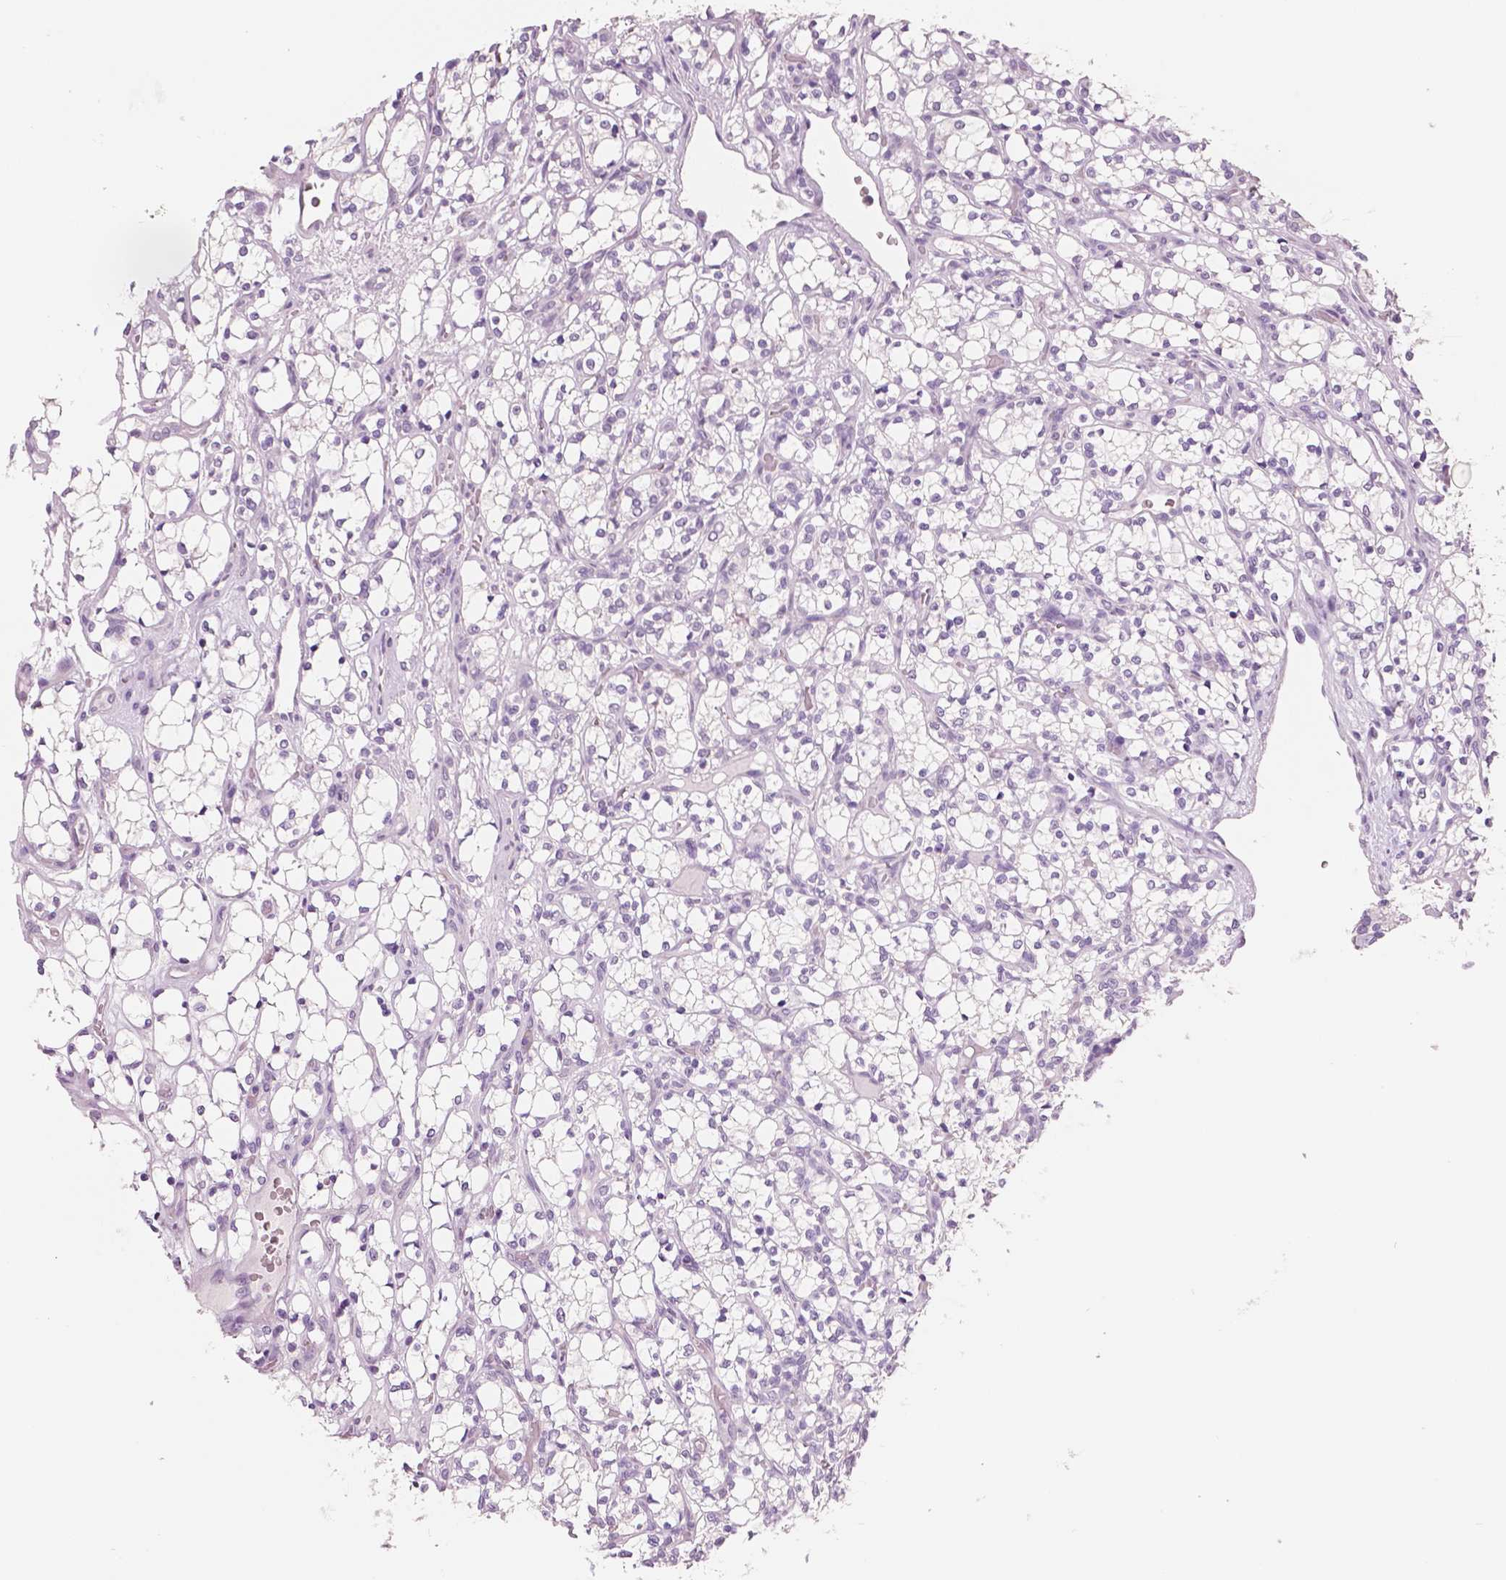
{"staining": {"intensity": "negative", "quantity": "none", "location": "none"}, "tissue": "renal cancer", "cell_type": "Tumor cells", "image_type": "cancer", "snomed": [{"axis": "morphology", "description": "Adenocarcinoma, NOS"}, {"axis": "topography", "description": "Kidney"}], "caption": "Protein analysis of renal adenocarcinoma displays no significant positivity in tumor cells.", "gene": "NECAB2", "patient": {"sex": "female", "age": 69}}